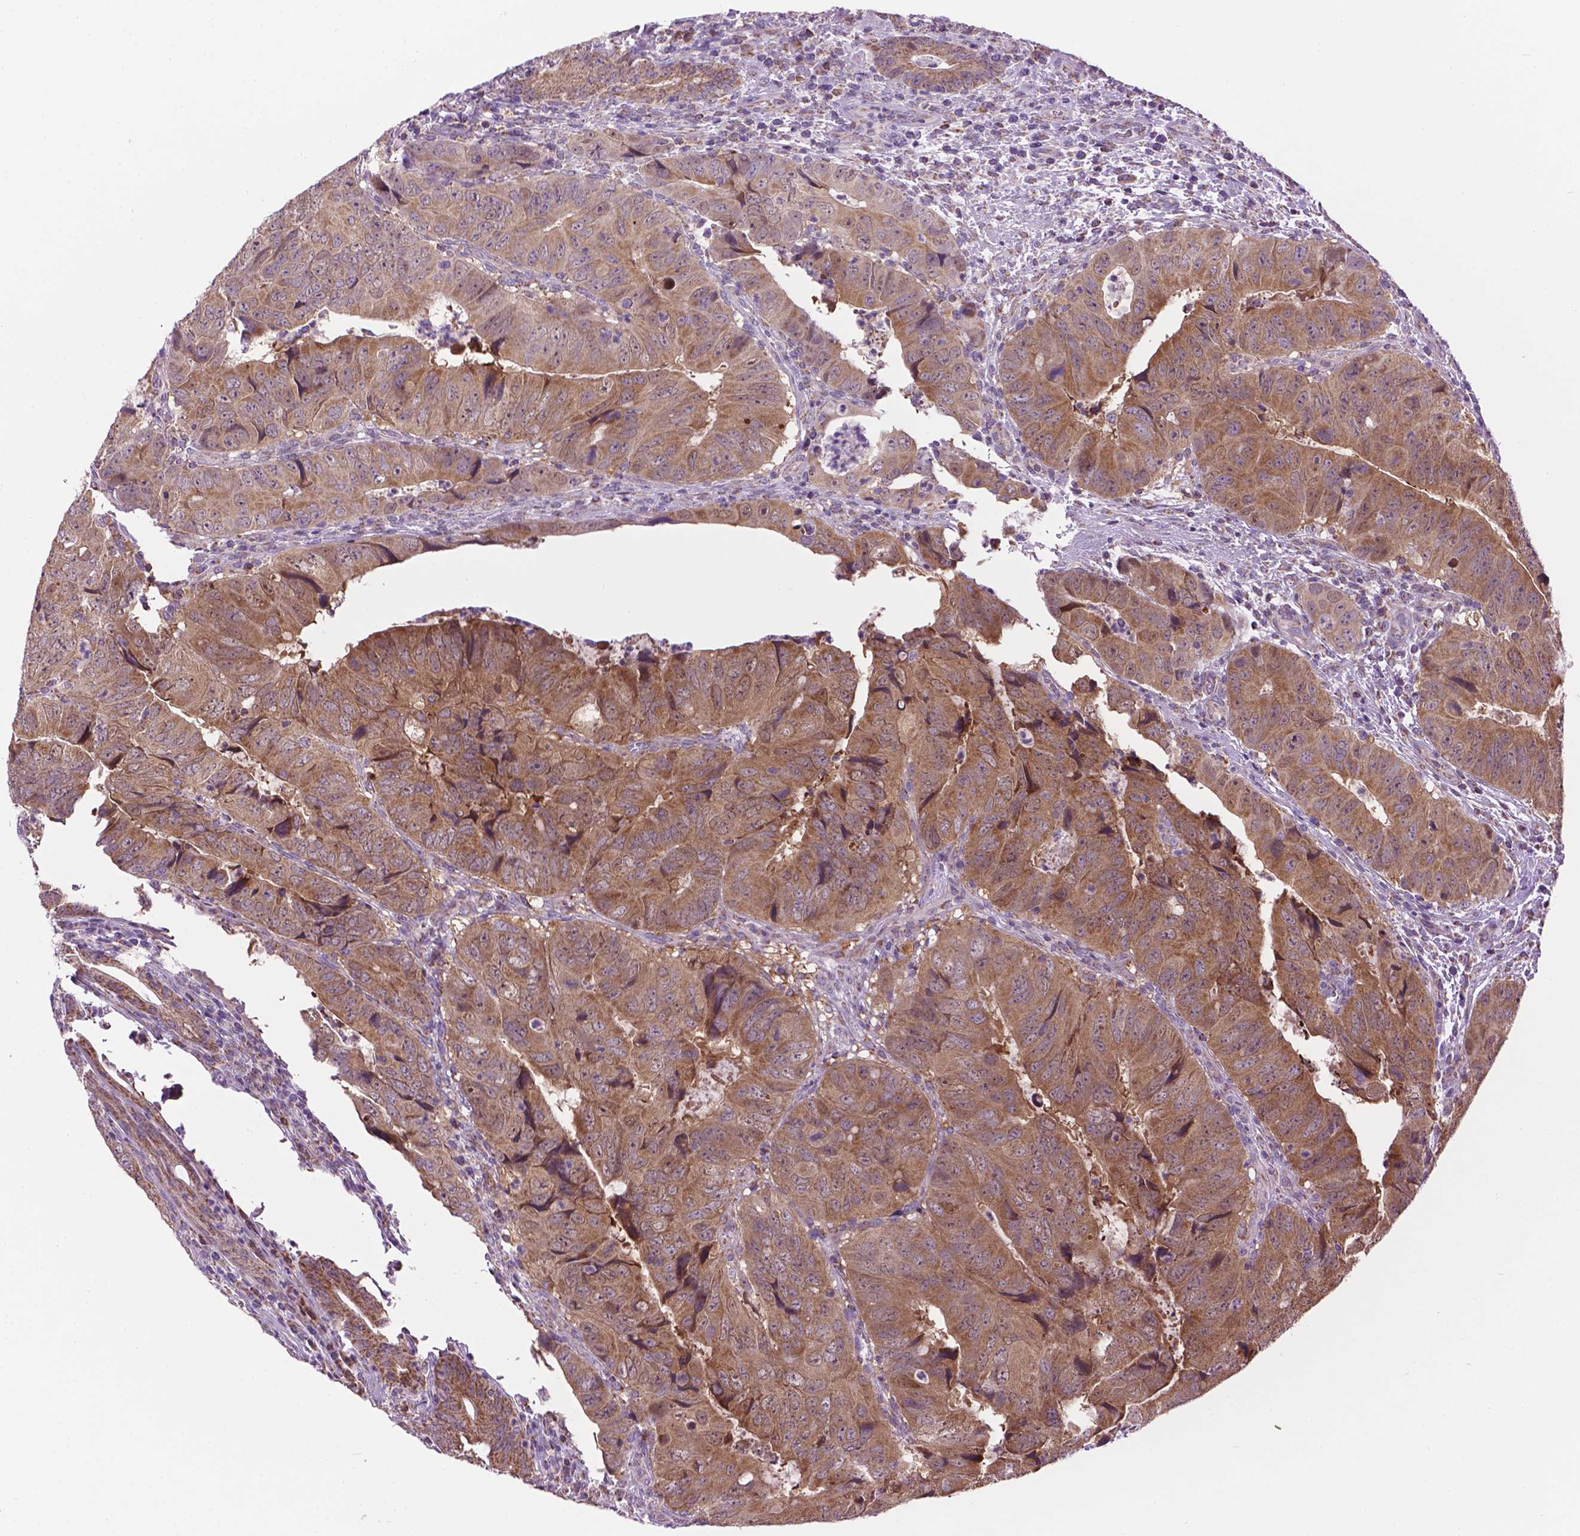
{"staining": {"intensity": "moderate", "quantity": ">75%", "location": "cytoplasmic/membranous"}, "tissue": "colorectal cancer", "cell_type": "Tumor cells", "image_type": "cancer", "snomed": [{"axis": "morphology", "description": "Adenocarcinoma, NOS"}, {"axis": "topography", "description": "Colon"}], "caption": "Protein staining of colorectal cancer (adenocarcinoma) tissue reveals moderate cytoplasmic/membranous expression in about >75% of tumor cells. (IHC, brightfield microscopy, high magnification).", "gene": "PYCR3", "patient": {"sex": "male", "age": 79}}